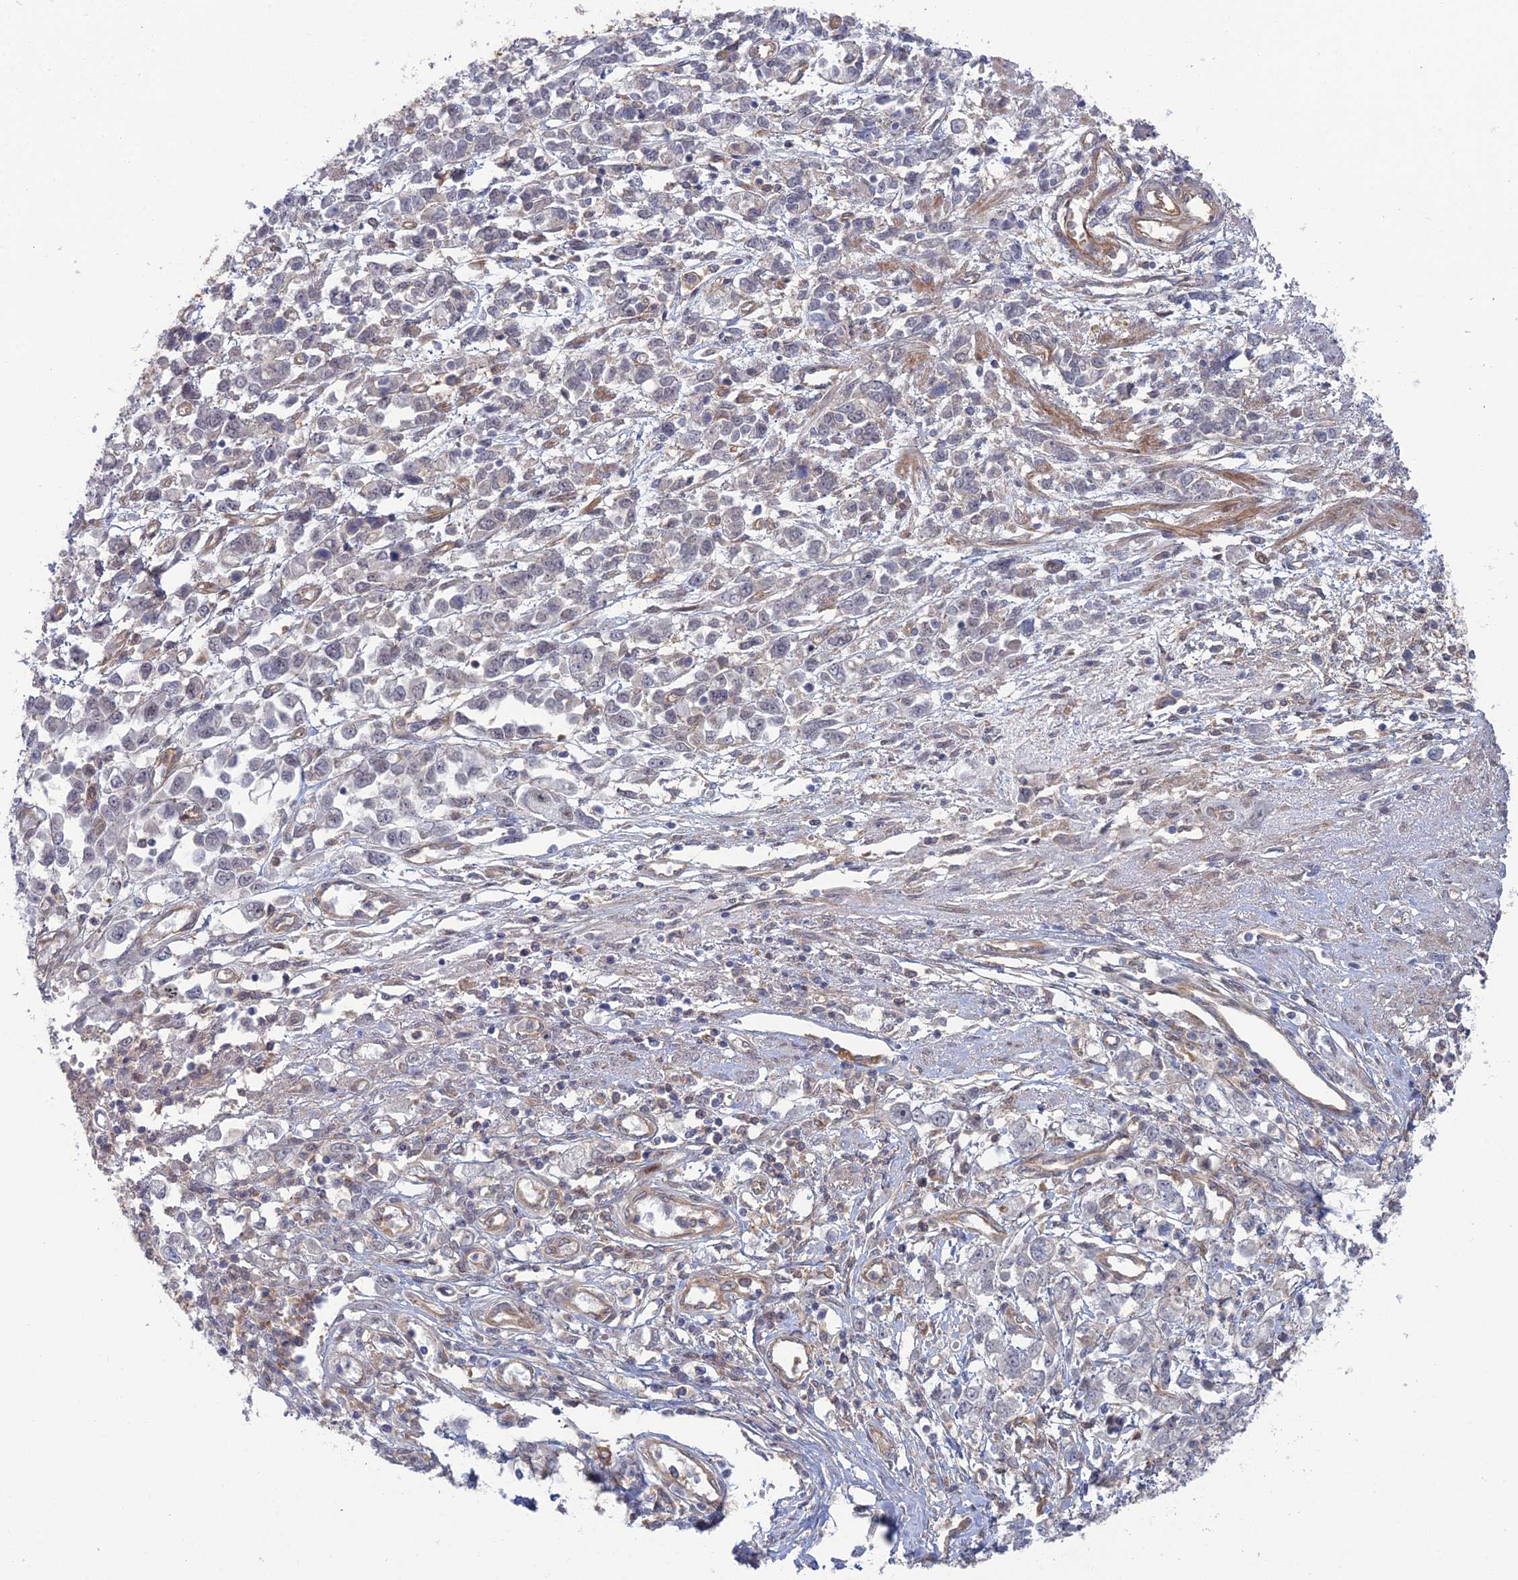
{"staining": {"intensity": "negative", "quantity": "none", "location": "none"}, "tissue": "stomach cancer", "cell_type": "Tumor cells", "image_type": "cancer", "snomed": [{"axis": "morphology", "description": "Adenocarcinoma, NOS"}, {"axis": "topography", "description": "Stomach"}], "caption": "A histopathology image of stomach adenocarcinoma stained for a protein reveals no brown staining in tumor cells.", "gene": "ABHD1", "patient": {"sex": "female", "age": 76}}